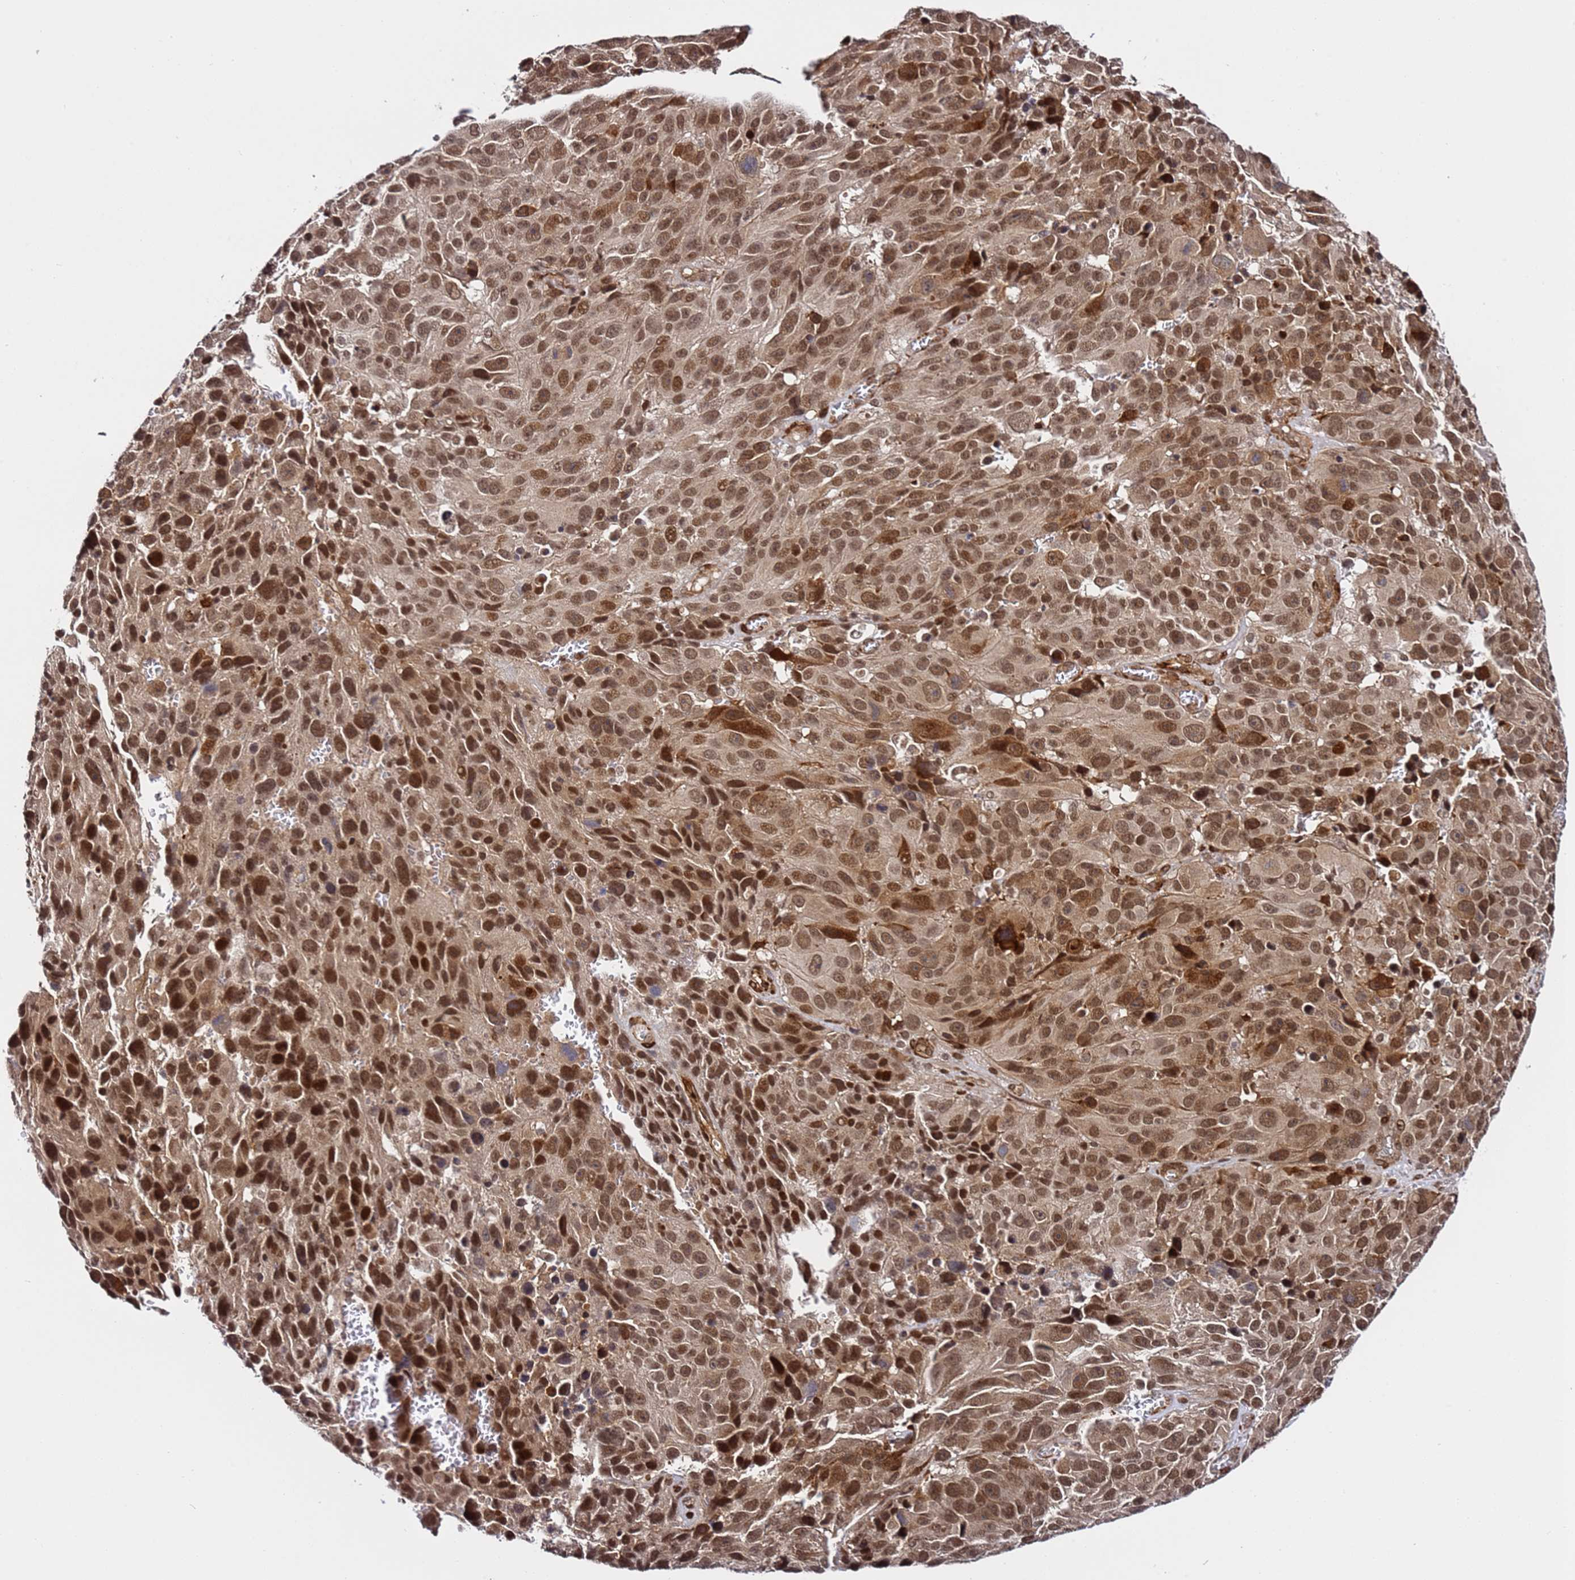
{"staining": {"intensity": "moderate", "quantity": ">75%", "location": "cytoplasmic/membranous,nuclear"}, "tissue": "melanoma", "cell_type": "Tumor cells", "image_type": "cancer", "snomed": [{"axis": "morphology", "description": "Malignant melanoma, NOS"}, {"axis": "topography", "description": "Skin"}], "caption": "High-magnification brightfield microscopy of melanoma stained with DAB (brown) and counterstained with hematoxylin (blue). tumor cells exhibit moderate cytoplasmic/membranous and nuclear staining is appreciated in approximately>75% of cells.", "gene": "POLR2D", "patient": {"sex": "male", "age": 84}}